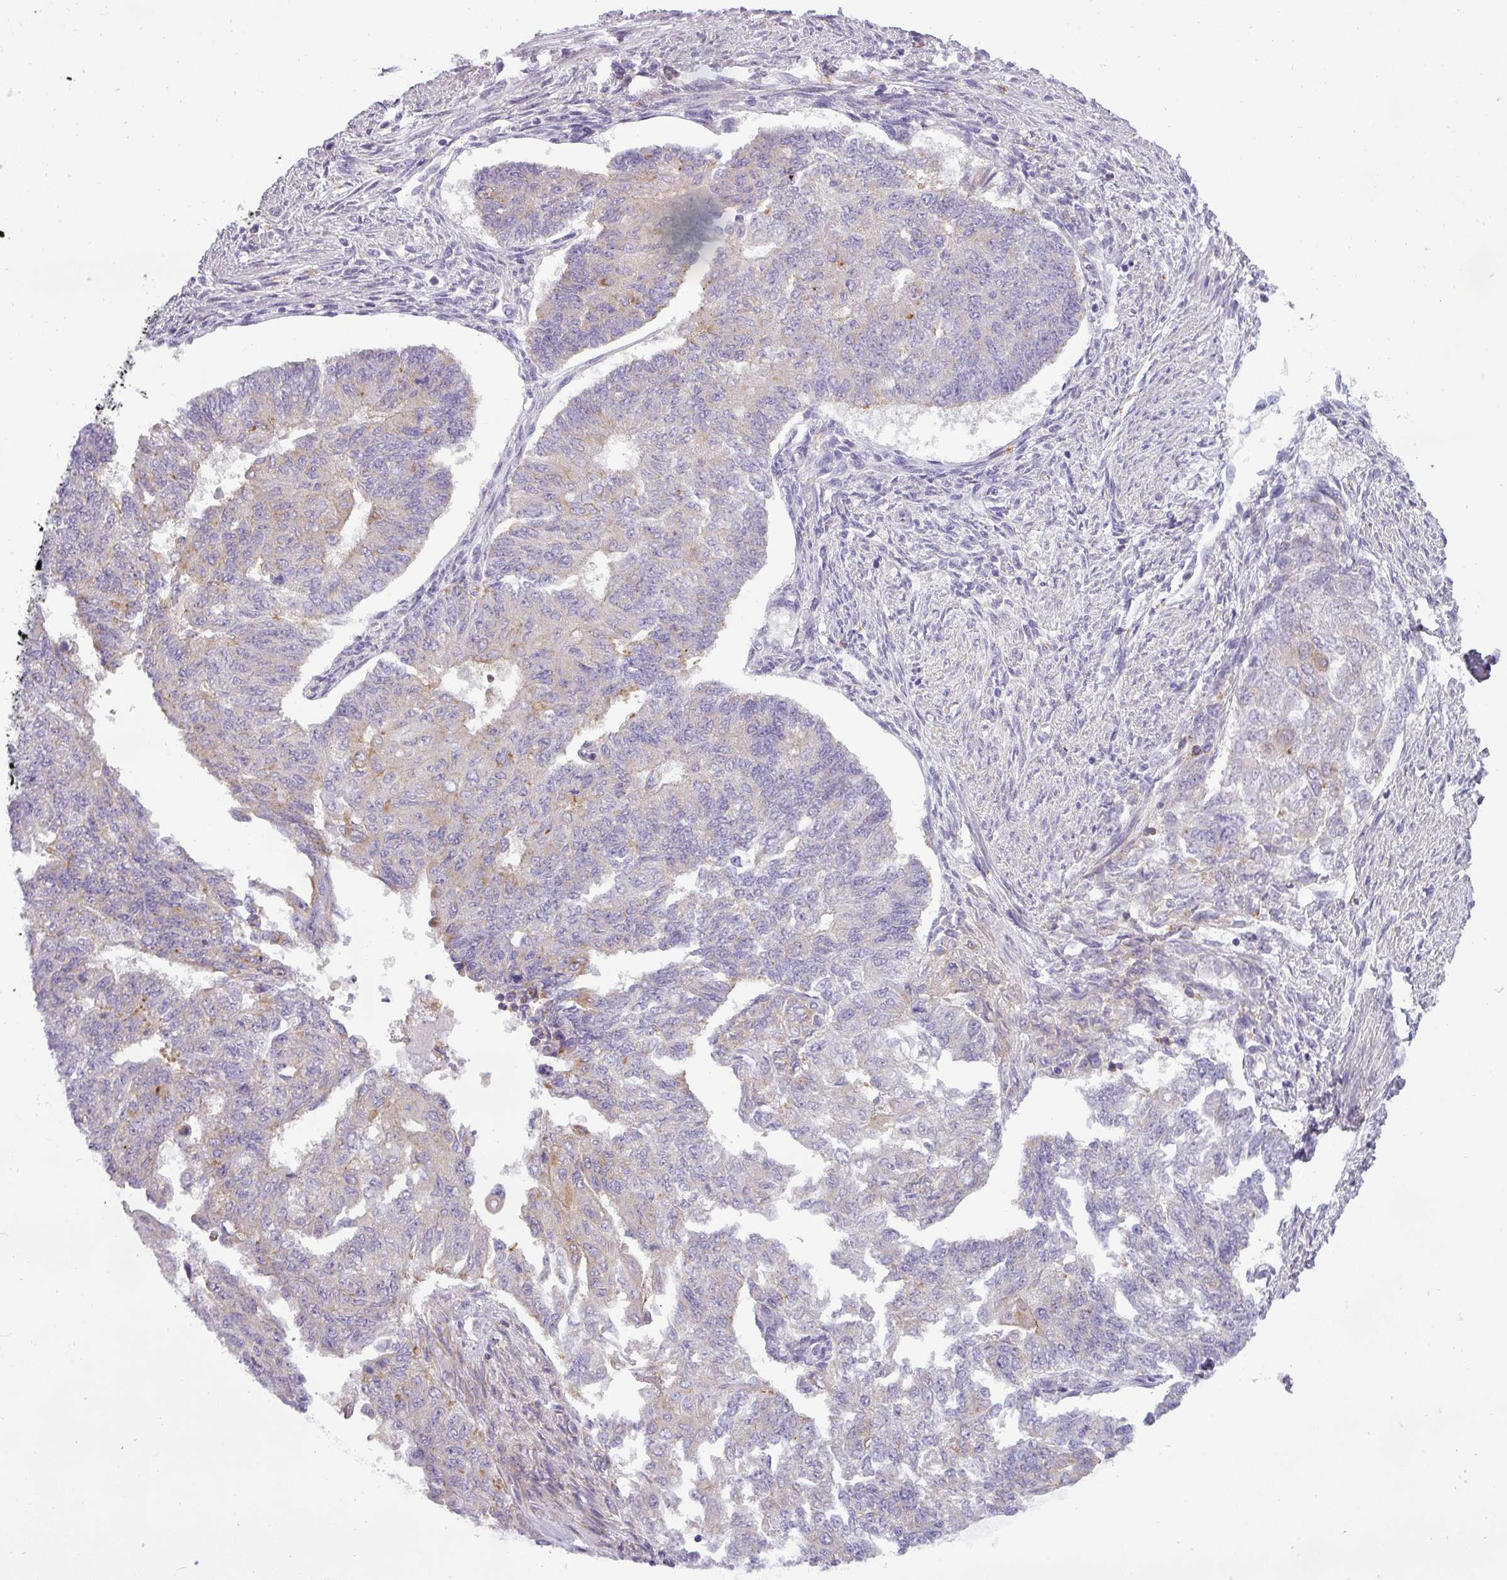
{"staining": {"intensity": "weak", "quantity": "<25%", "location": "cytoplasmic/membranous"}, "tissue": "endometrial cancer", "cell_type": "Tumor cells", "image_type": "cancer", "snomed": [{"axis": "morphology", "description": "Adenocarcinoma, NOS"}, {"axis": "topography", "description": "Endometrium"}], "caption": "This histopathology image is of endometrial cancer stained with immunohistochemistry to label a protein in brown with the nuclei are counter-stained blue. There is no expression in tumor cells.", "gene": "ATP6V1D", "patient": {"sex": "female", "age": 32}}